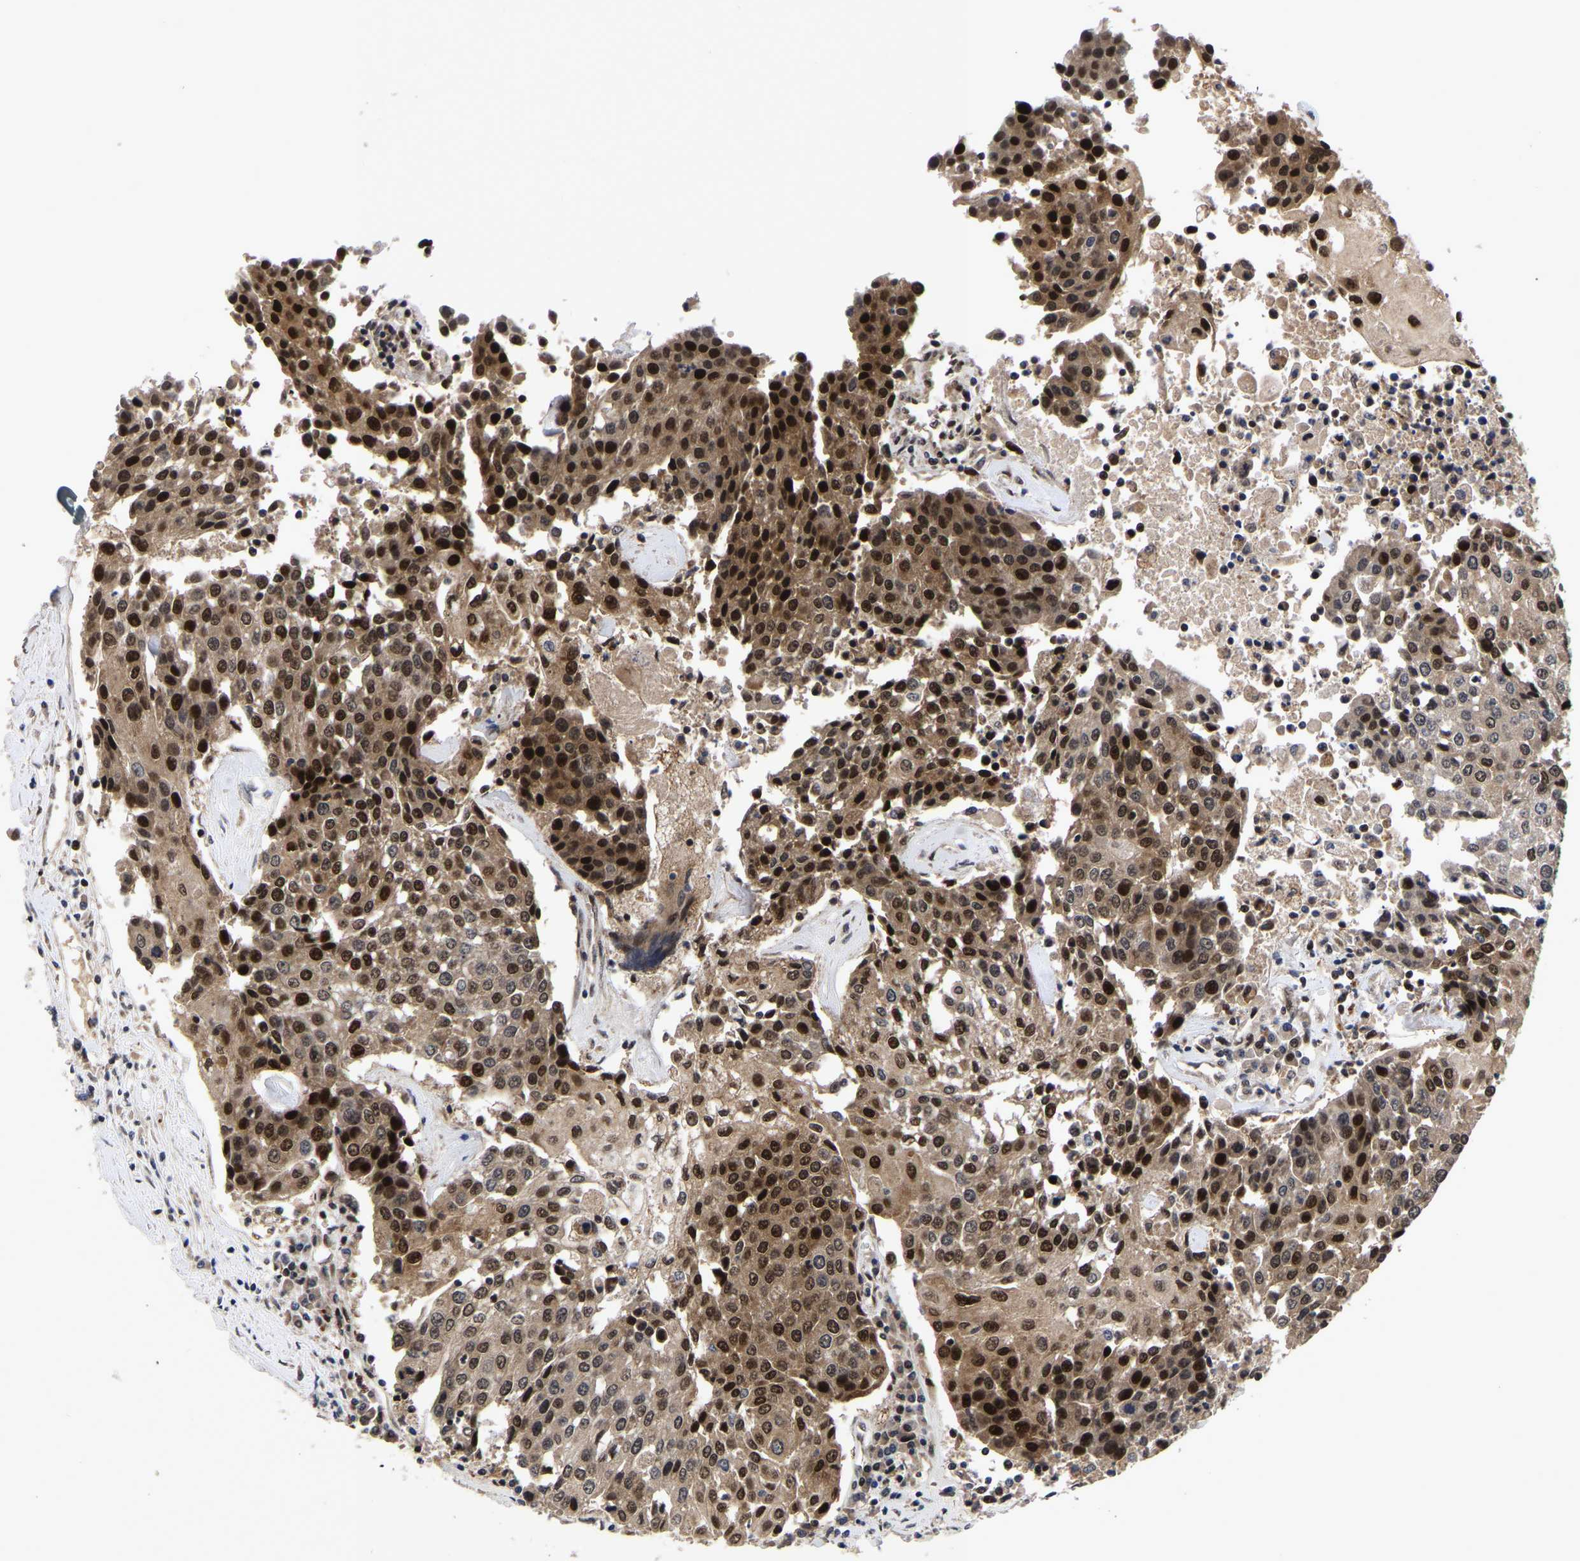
{"staining": {"intensity": "strong", "quantity": ">75%", "location": "cytoplasmic/membranous,nuclear"}, "tissue": "urothelial cancer", "cell_type": "Tumor cells", "image_type": "cancer", "snomed": [{"axis": "morphology", "description": "Urothelial carcinoma, High grade"}, {"axis": "topography", "description": "Urinary bladder"}], "caption": "A brown stain labels strong cytoplasmic/membranous and nuclear staining of a protein in high-grade urothelial carcinoma tumor cells. The protein of interest is stained brown, and the nuclei are stained in blue (DAB IHC with brightfield microscopy, high magnification).", "gene": "JUNB", "patient": {"sex": "female", "age": 85}}